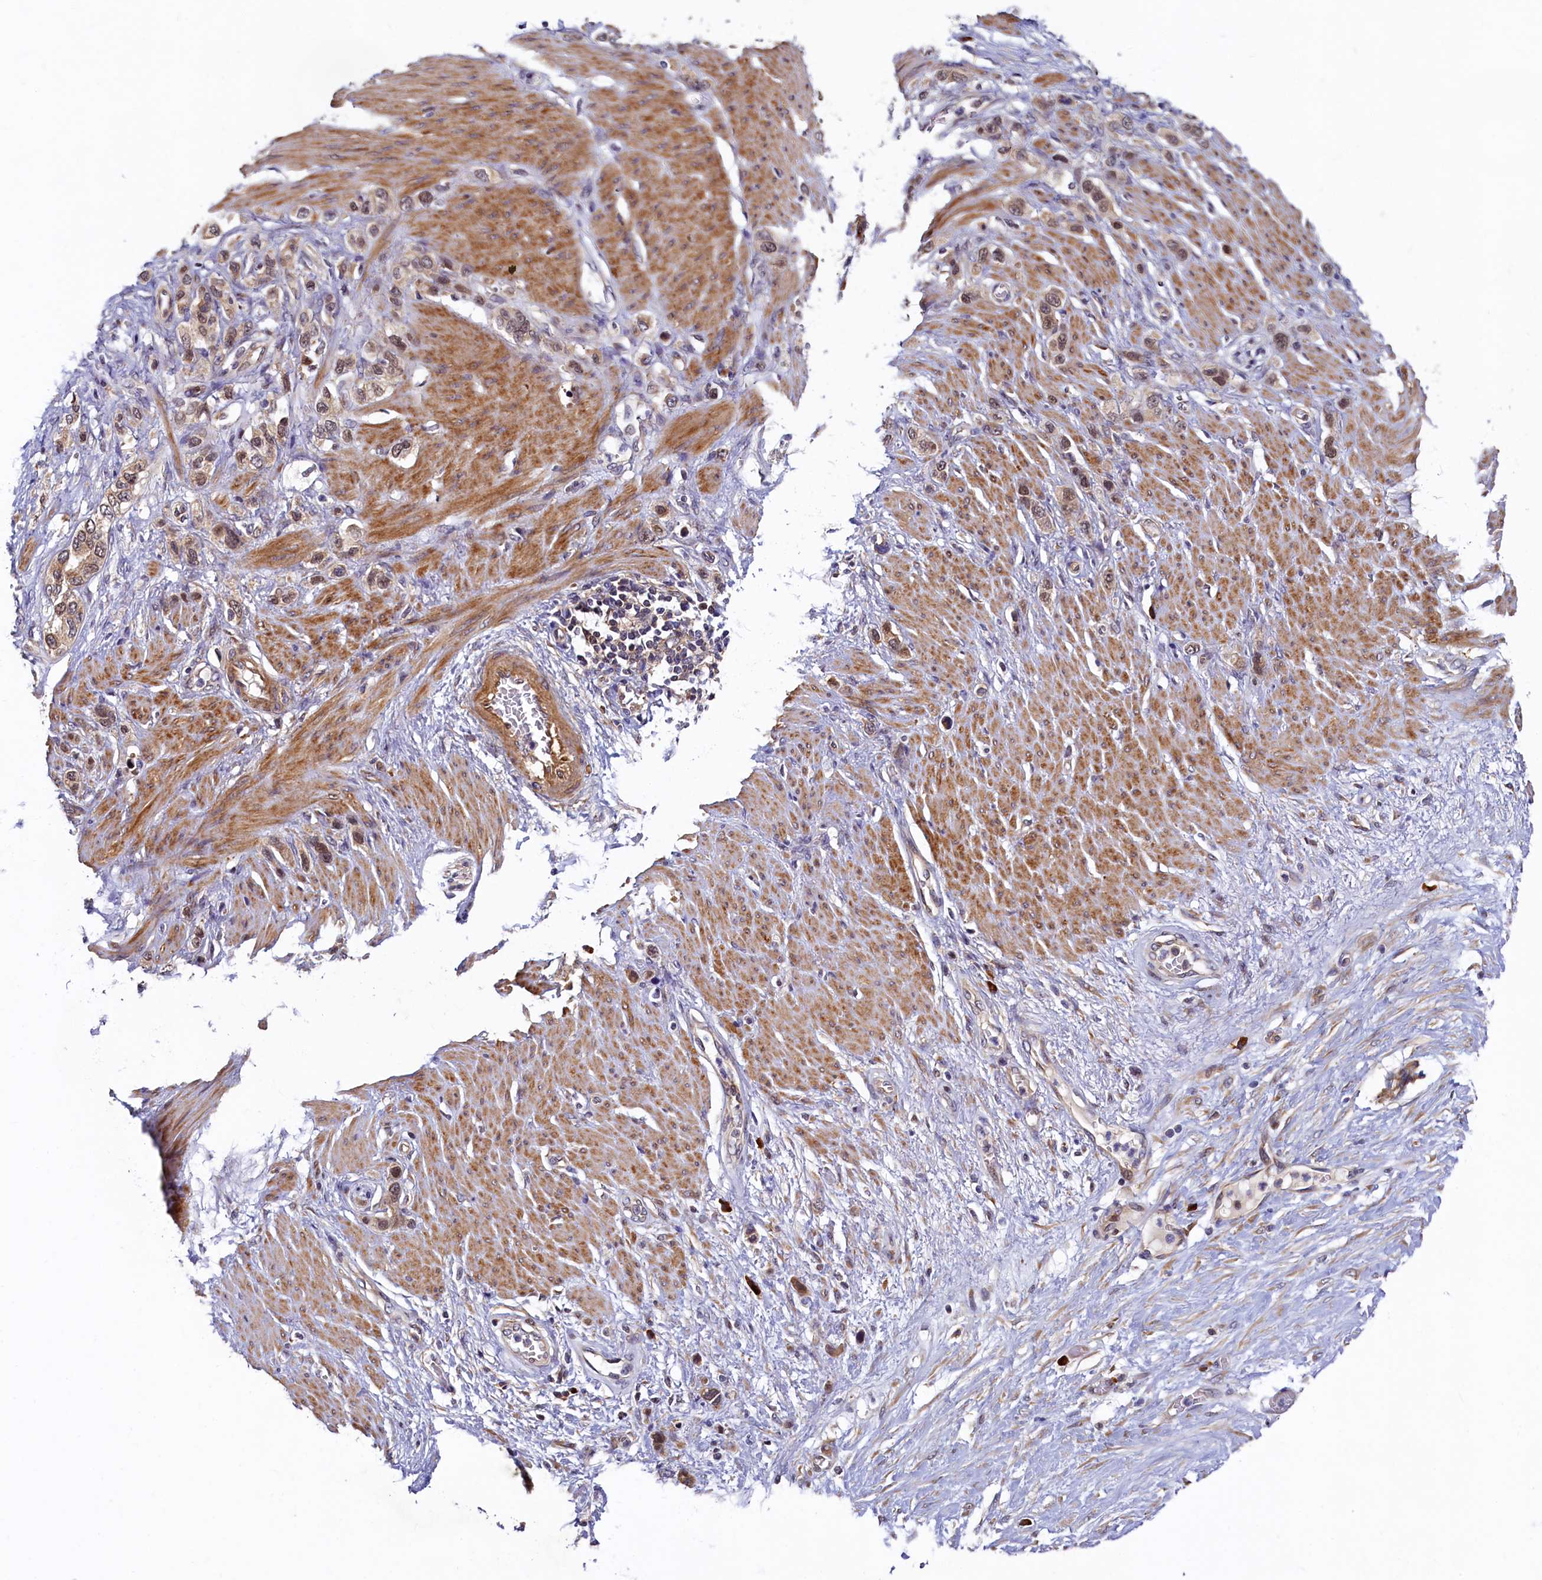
{"staining": {"intensity": "weak", "quantity": ">75%", "location": "cytoplasmic/membranous,nuclear"}, "tissue": "stomach cancer", "cell_type": "Tumor cells", "image_type": "cancer", "snomed": [{"axis": "morphology", "description": "Adenocarcinoma, NOS"}, {"axis": "morphology", "description": "Adenocarcinoma, High grade"}, {"axis": "topography", "description": "Stomach, upper"}, {"axis": "topography", "description": "Stomach, lower"}], "caption": "Immunohistochemical staining of adenocarcinoma (stomach) displays weak cytoplasmic/membranous and nuclear protein expression in approximately >75% of tumor cells.", "gene": "SLC16A14", "patient": {"sex": "female", "age": 65}}